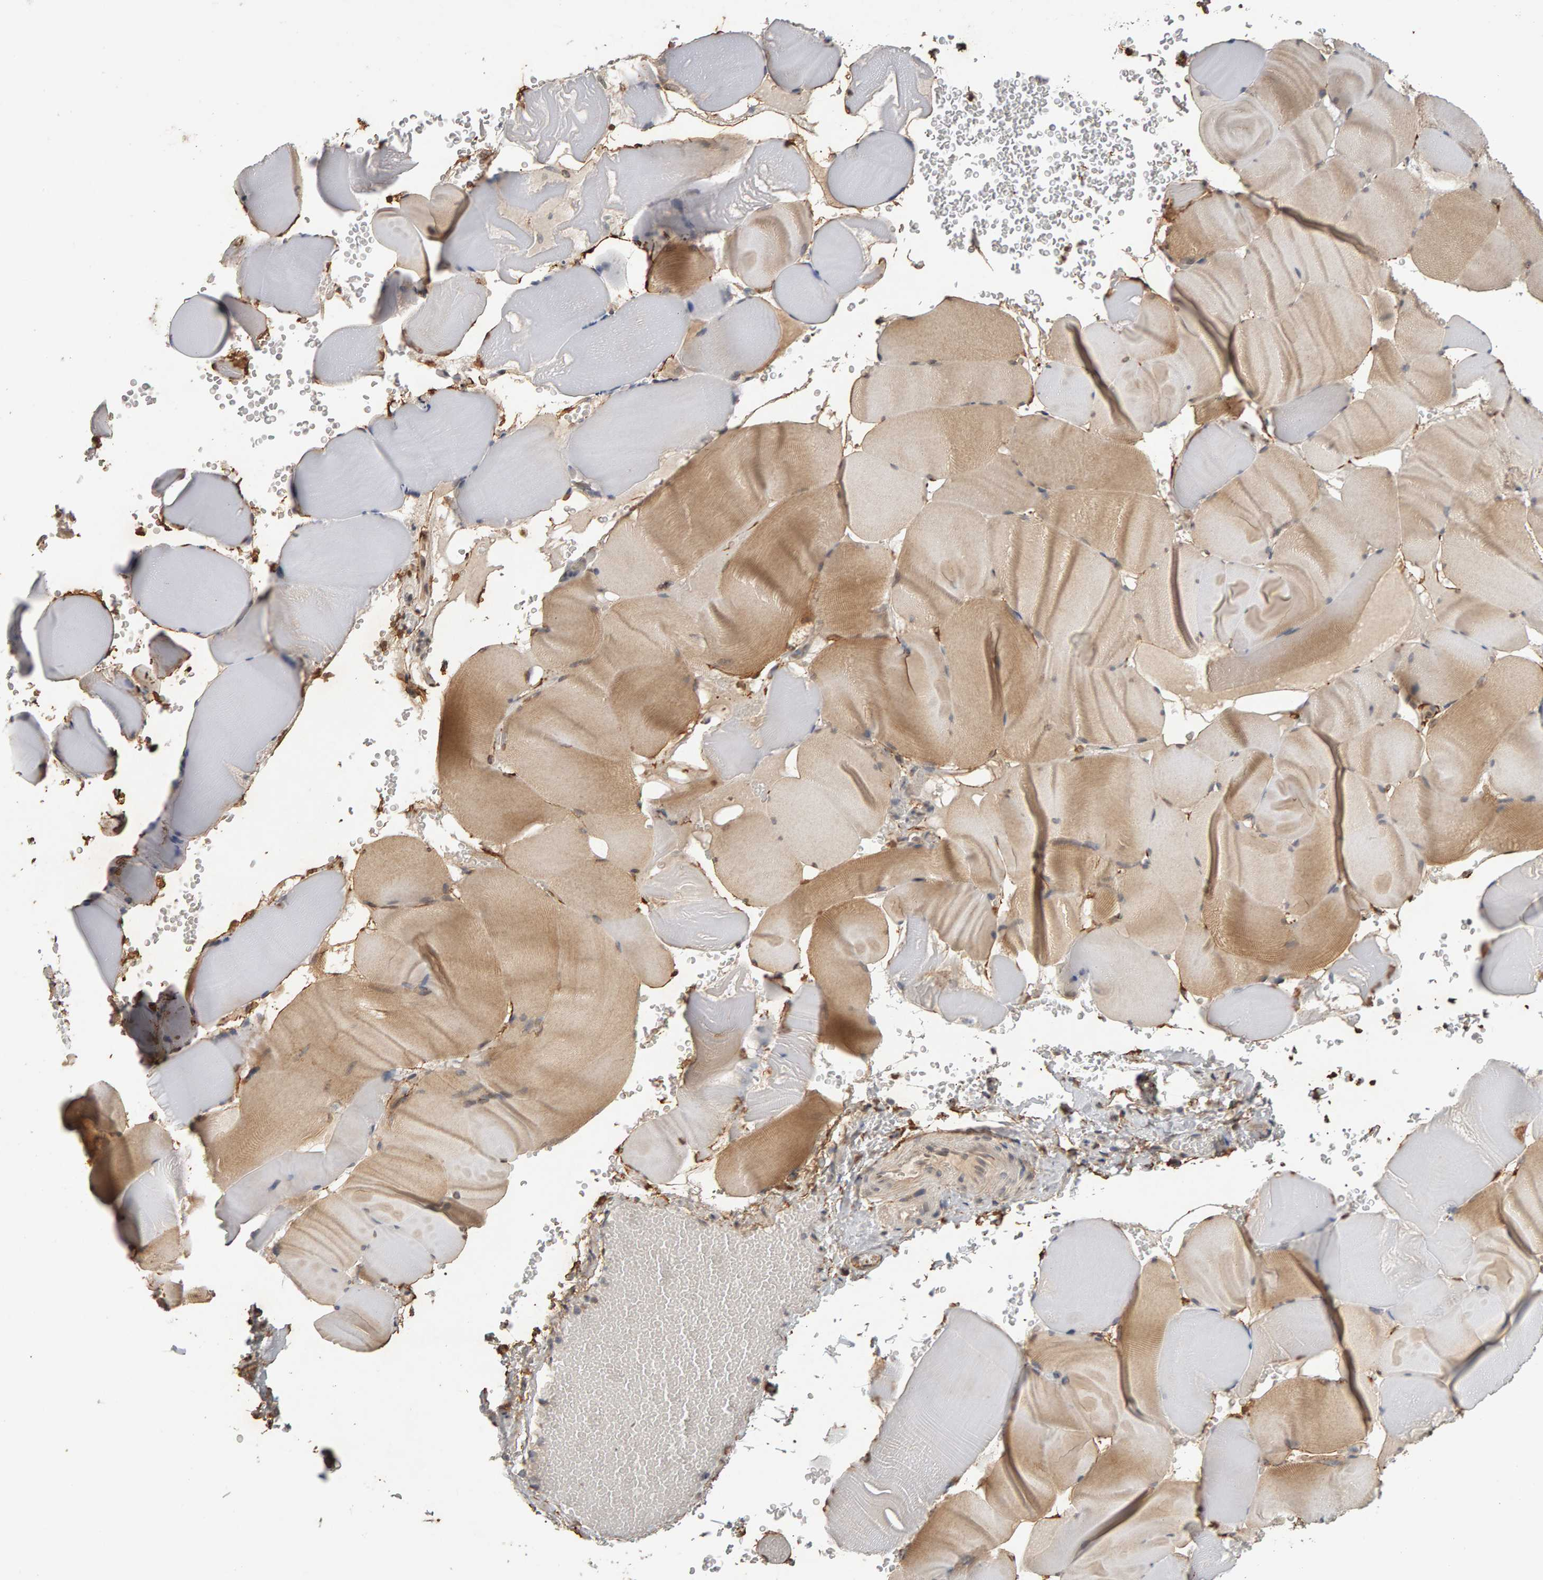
{"staining": {"intensity": "moderate", "quantity": "<25%", "location": "cytoplasmic/membranous"}, "tissue": "skeletal muscle", "cell_type": "Myocytes", "image_type": "normal", "snomed": [{"axis": "morphology", "description": "Normal tissue, NOS"}, {"axis": "topography", "description": "Skeletal muscle"}], "caption": "An immunohistochemistry (IHC) micrograph of unremarkable tissue is shown. Protein staining in brown highlights moderate cytoplasmic/membranous positivity in skeletal muscle within myocytes.", "gene": "CDCA5", "patient": {"sex": "male", "age": 62}}